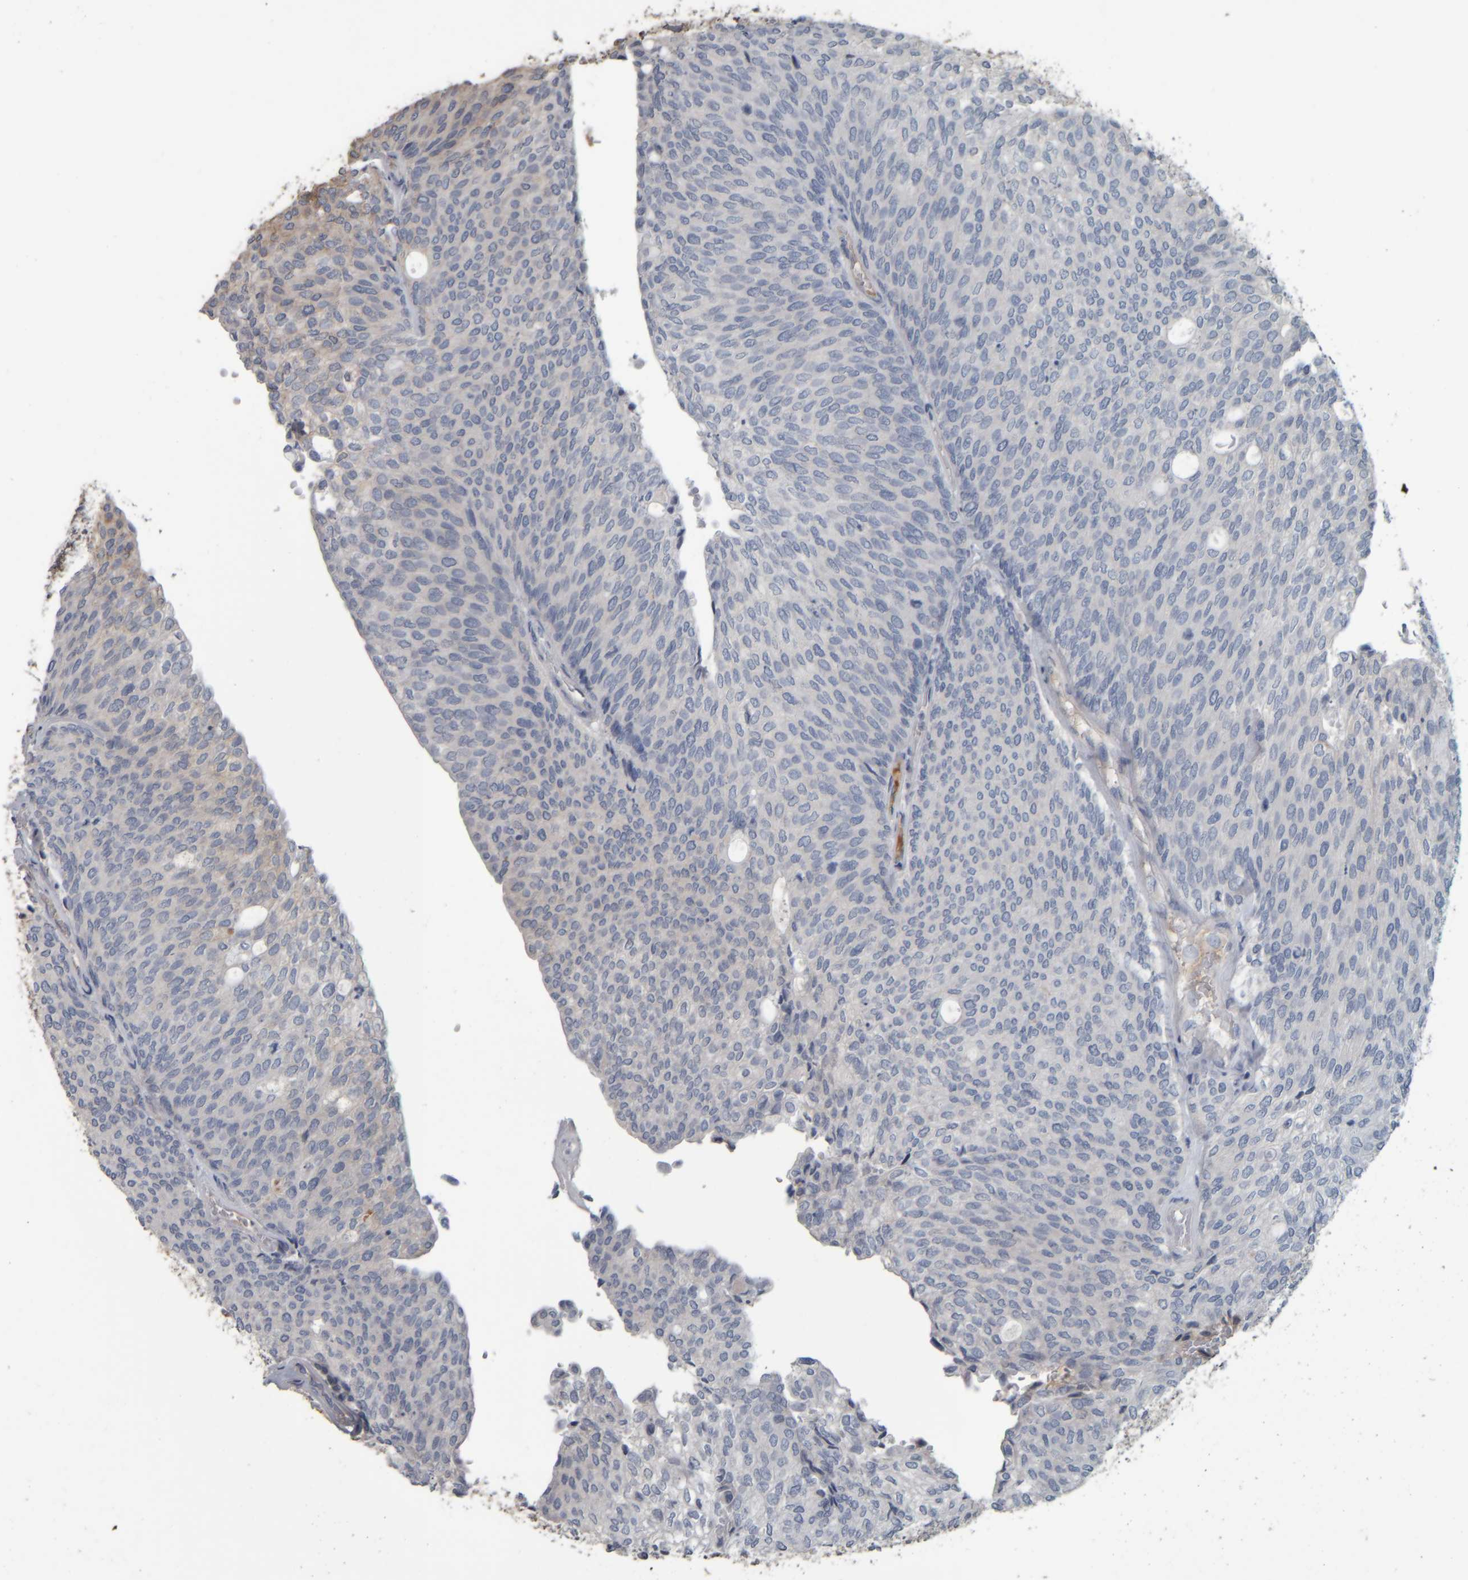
{"staining": {"intensity": "negative", "quantity": "none", "location": "none"}, "tissue": "urothelial cancer", "cell_type": "Tumor cells", "image_type": "cancer", "snomed": [{"axis": "morphology", "description": "Urothelial carcinoma, Low grade"}, {"axis": "topography", "description": "Urinary bladder"}], "caption": "Immunohistochemical staining of urothelial cancer exhibits no significant staining in tumor cells.", "gene": "CAVIN4", "patient": {"sex": "female", "age": 79}}